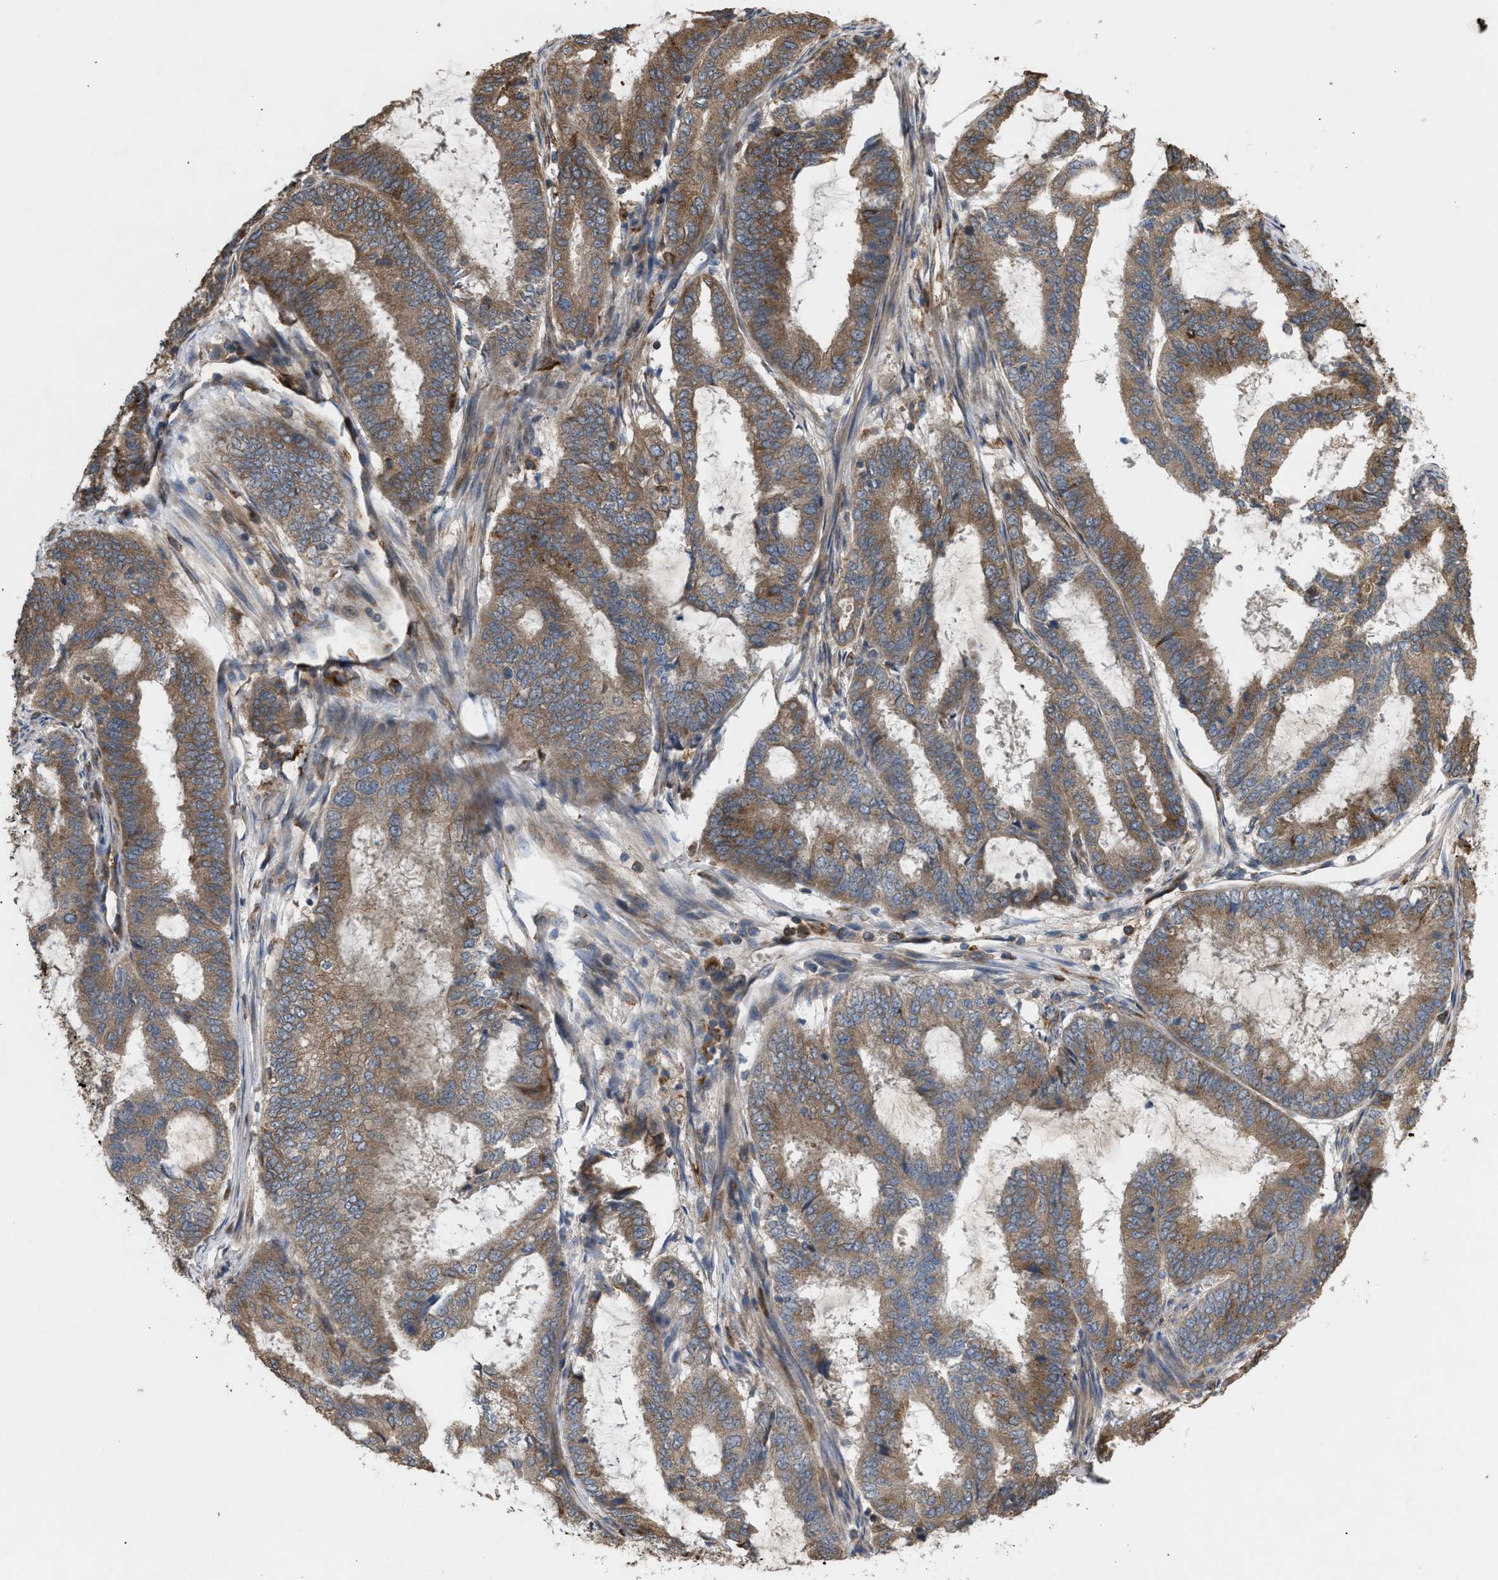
{"staining": {"intensity": "moderate", "quantity": ">75%", "location": "cytoplasmic/membranous"}, "tissue": "endometrial cancer", "cell_type": "Tumor cells", "image_type": "cancer", "snomed": [{"axis": "morphology", "description": "Adenocarcinoma, NOS"}, {"axis": "topography", "description": "Endometrium"}], "caption": "Adenocarcinoma (endometrial) stained with a protein marker displays moderate staining in tumor cells.", "gene": "GCC1", "patient": {"sex": "female", "age": 51}}